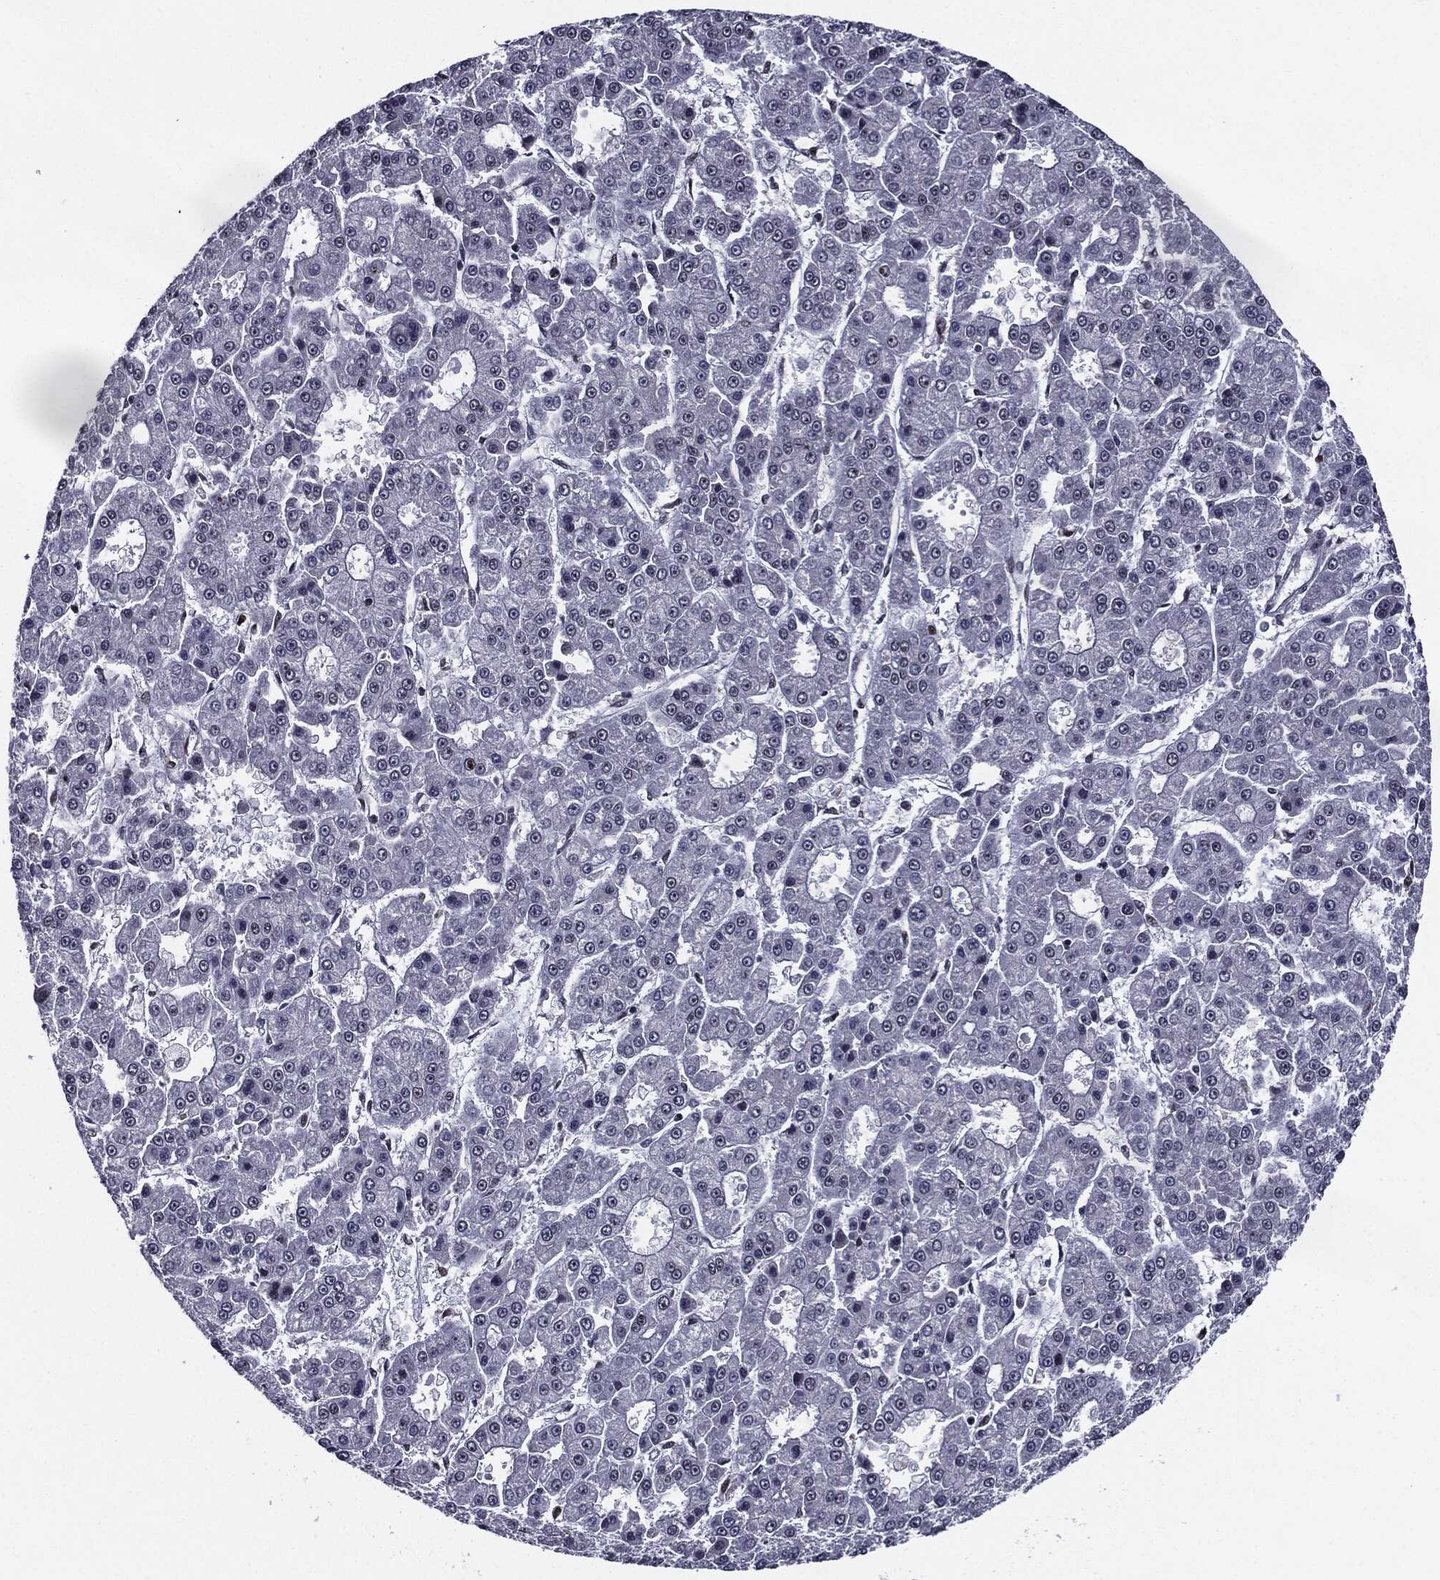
{"staining": {"intensity": "negative", "quantity": "none", "location": "none"}, "tissue": "liver cancer", "cell_type": "Tumor cells", "image_type": "cancer", "snomed": [{"axis": "morphology", "description": "Carcinoma, Hepatocellular, NOS"}, {"axis": "topography", "description": "Liver"}], "caption": "Tumor cells show no significant protein expression in liver cancer (hepatocellular carcinoma). (IHC, brightfield microscopy, high magnification).", "gene": "ZFP91", "patient": {"sex": "male", "age": 70}}